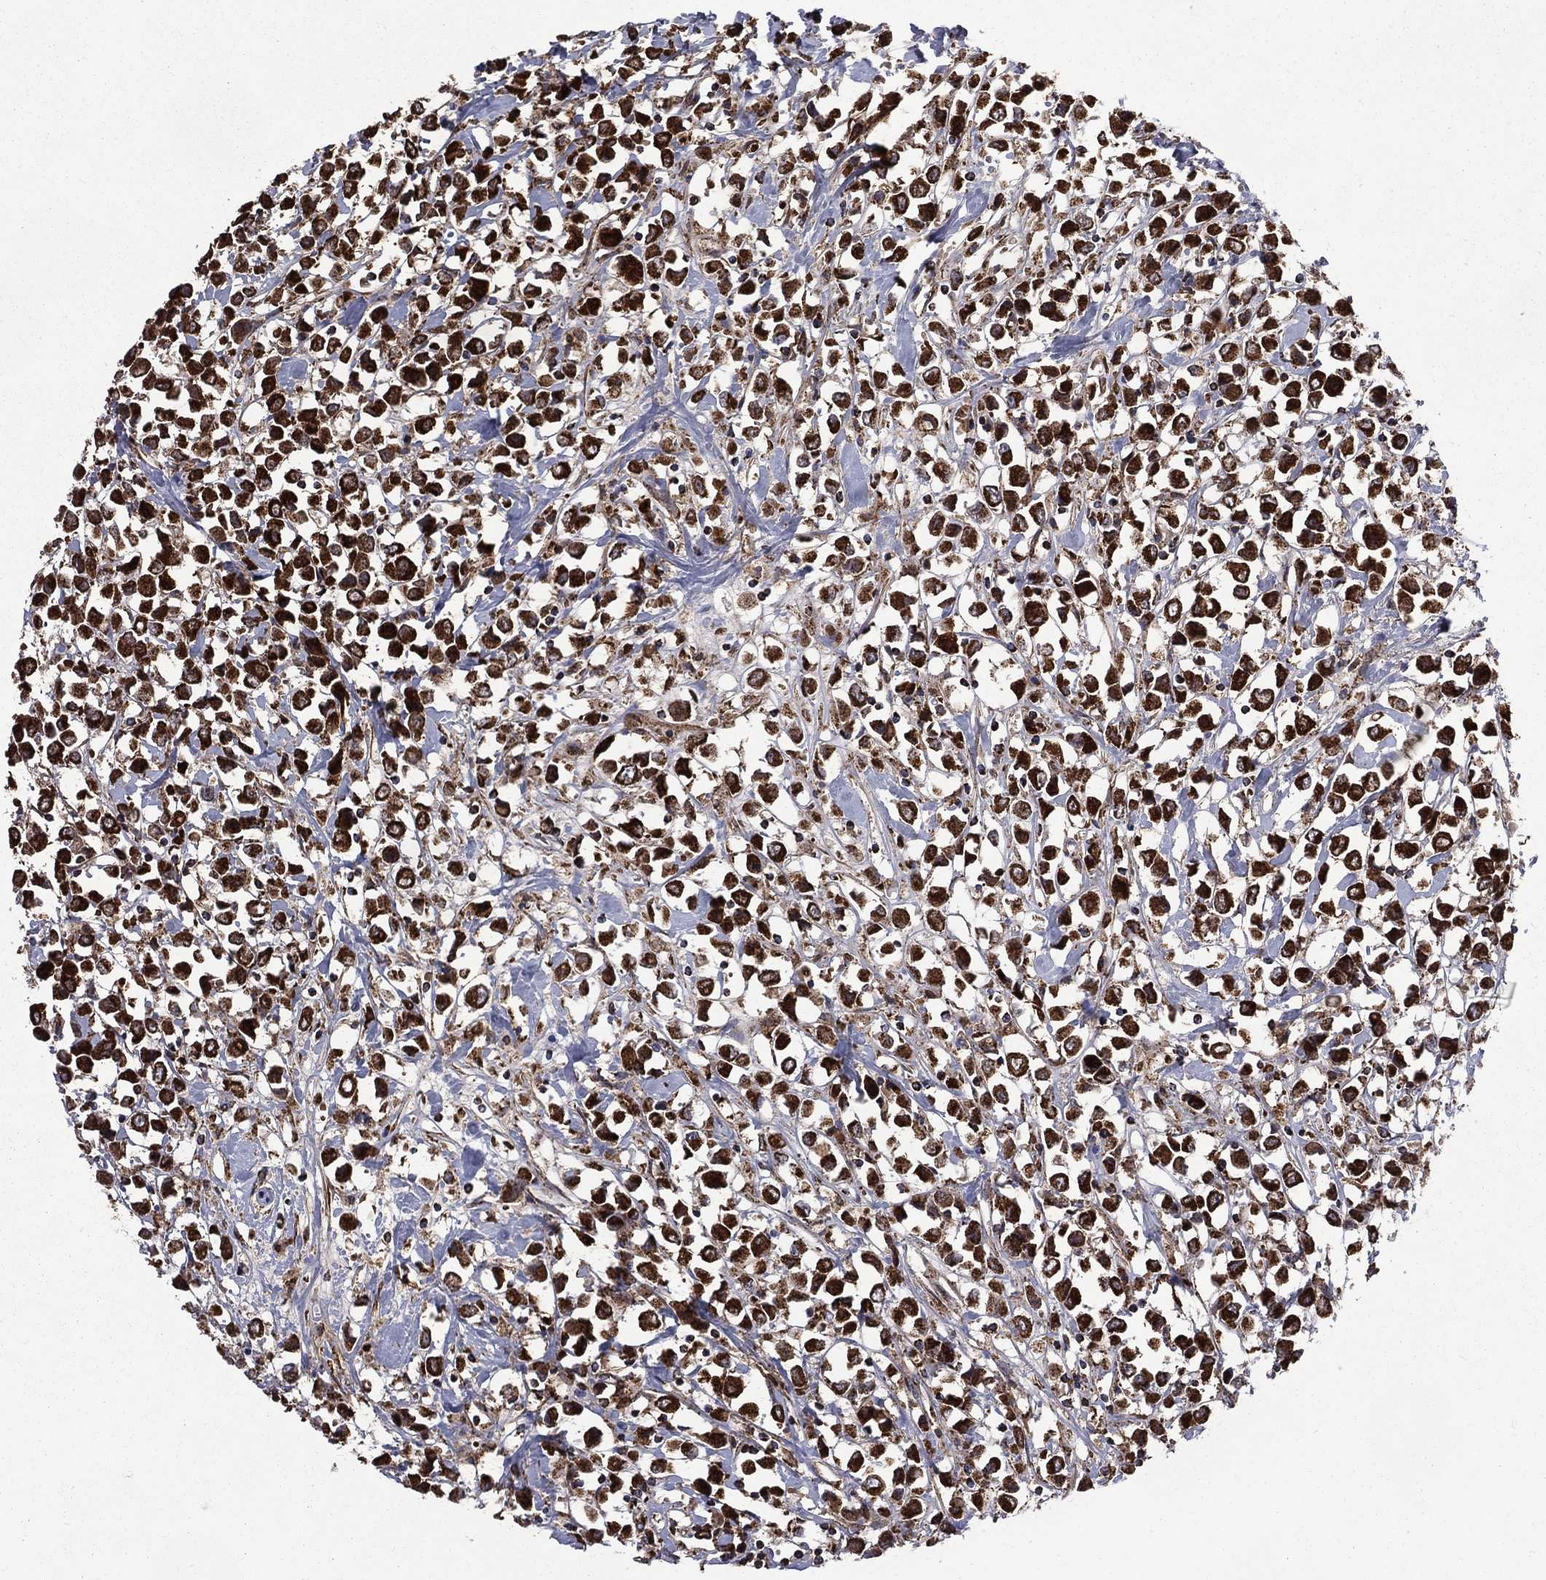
{"staining": {"intensity": "strong", "quantity": ">75%", "location": "cytoplasmic/membranous"}, "tissue": "breast cancer", "cell_type": "Tumor cells", "image_type": "cancer", "snomed": [{"axis": "morphology", "description": "Duct carcinoma"}, {"axis": "topography", "description": "Breast"}], "caption": "Immunohistochemical staining of breast cancer (infiltrating ductal carcinoma) reveals high levels of strong cytoplasmic/membranous staining in about >75% of tumor cells.", "gene": "GOT2", "patient": {"sex": "female", "age": 61}}